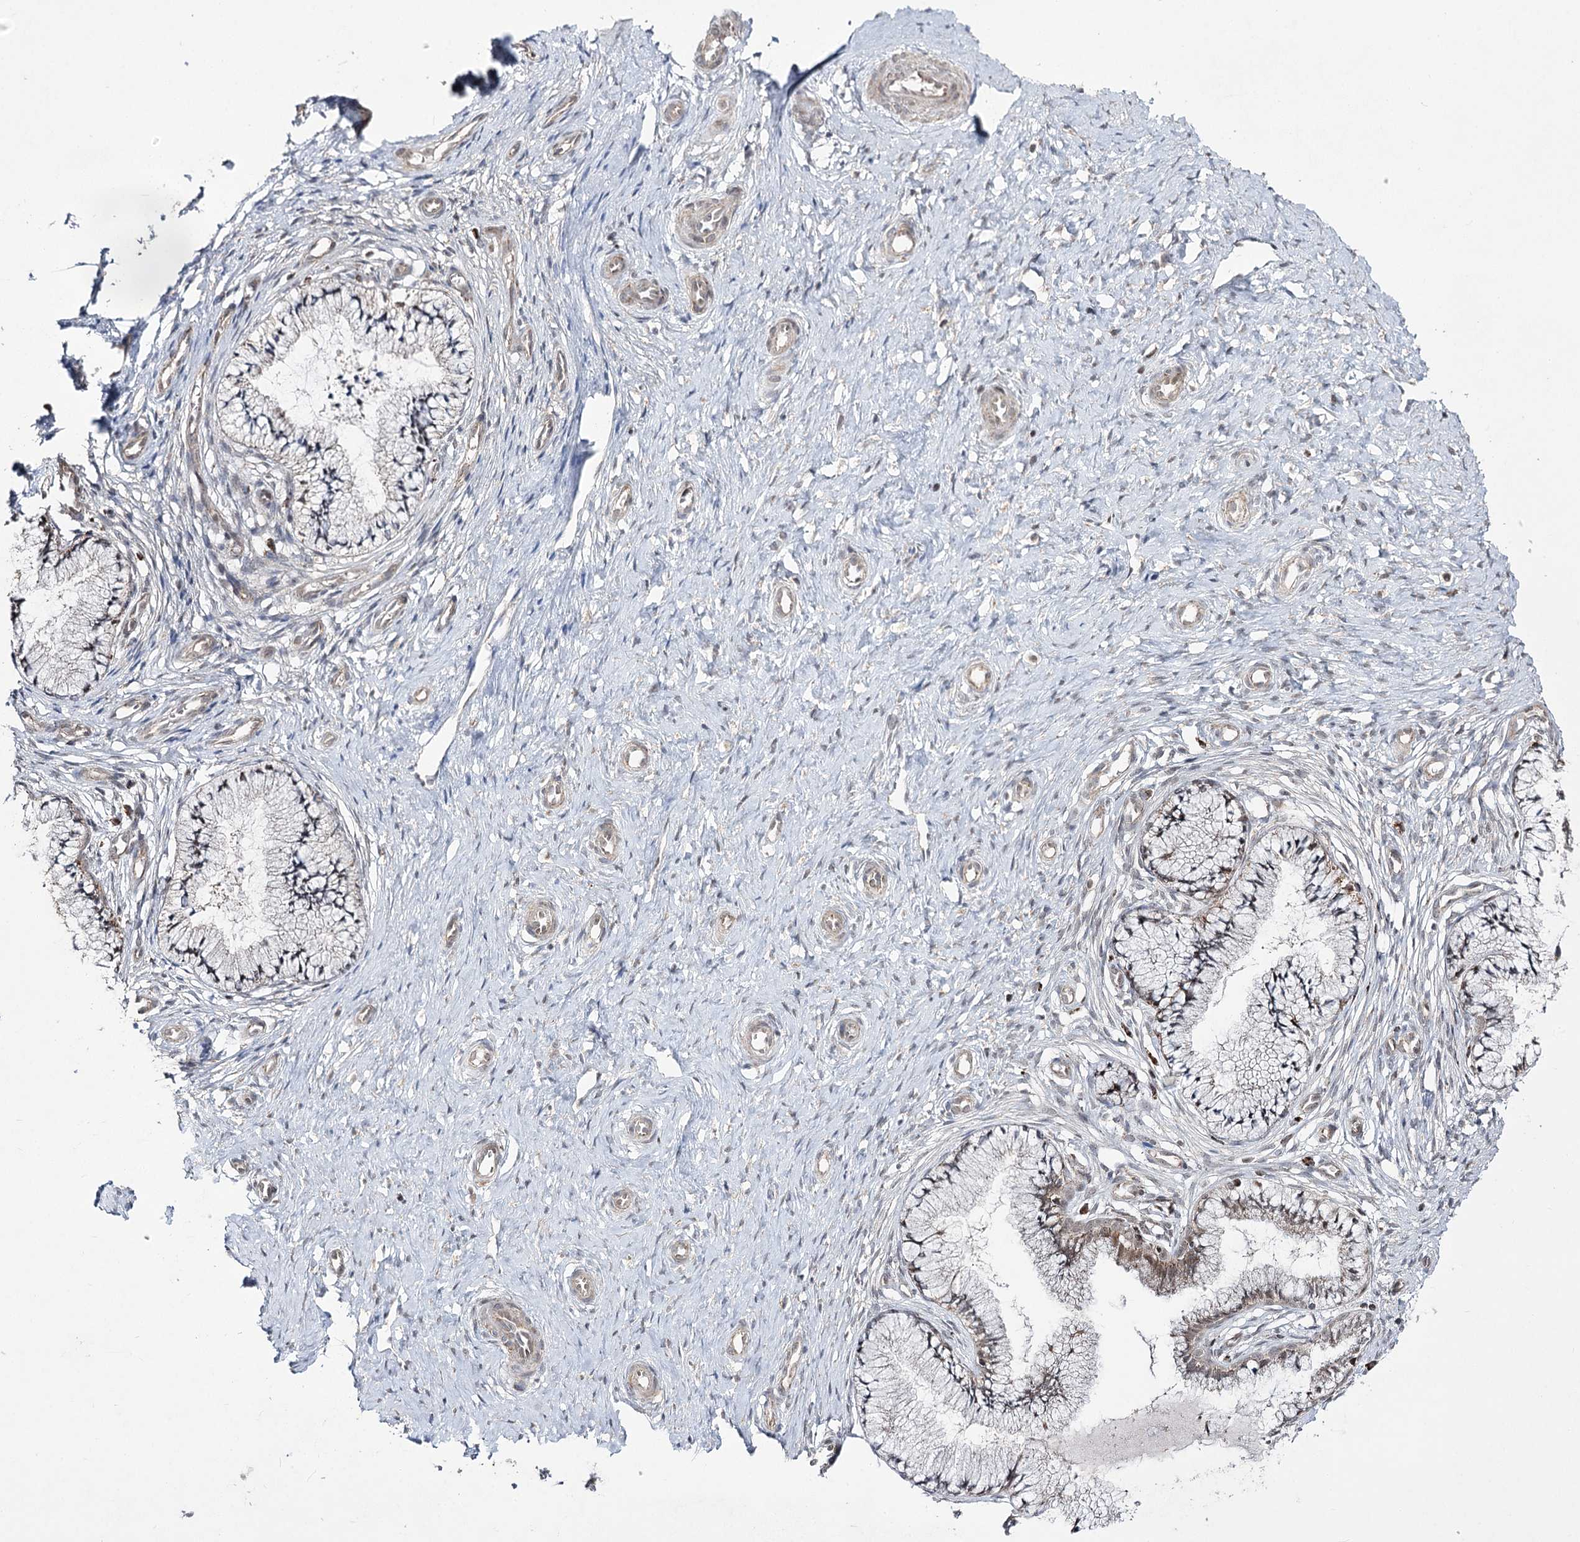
{"staining": {"intensity": "moderate", "quantity": "25%-75%", "location": "cytoplasmic/membranous"}, "tissue": "cervix", "cell_type": "Glandular cells", "image_type": "normal", "snomed": [{"axis": "morphology", "description": "Normal tissue, NOS"}, {"axis": "topography", "description": "Cervix"}], "caption": "Glandular cells show medium levels of moderate cytoplasmic/membranous expression in approximately 25%-75% of cells in normal human cervix.", "gene": "SLC4A1AP", "patient": {"sex": "female", "age": 36}}